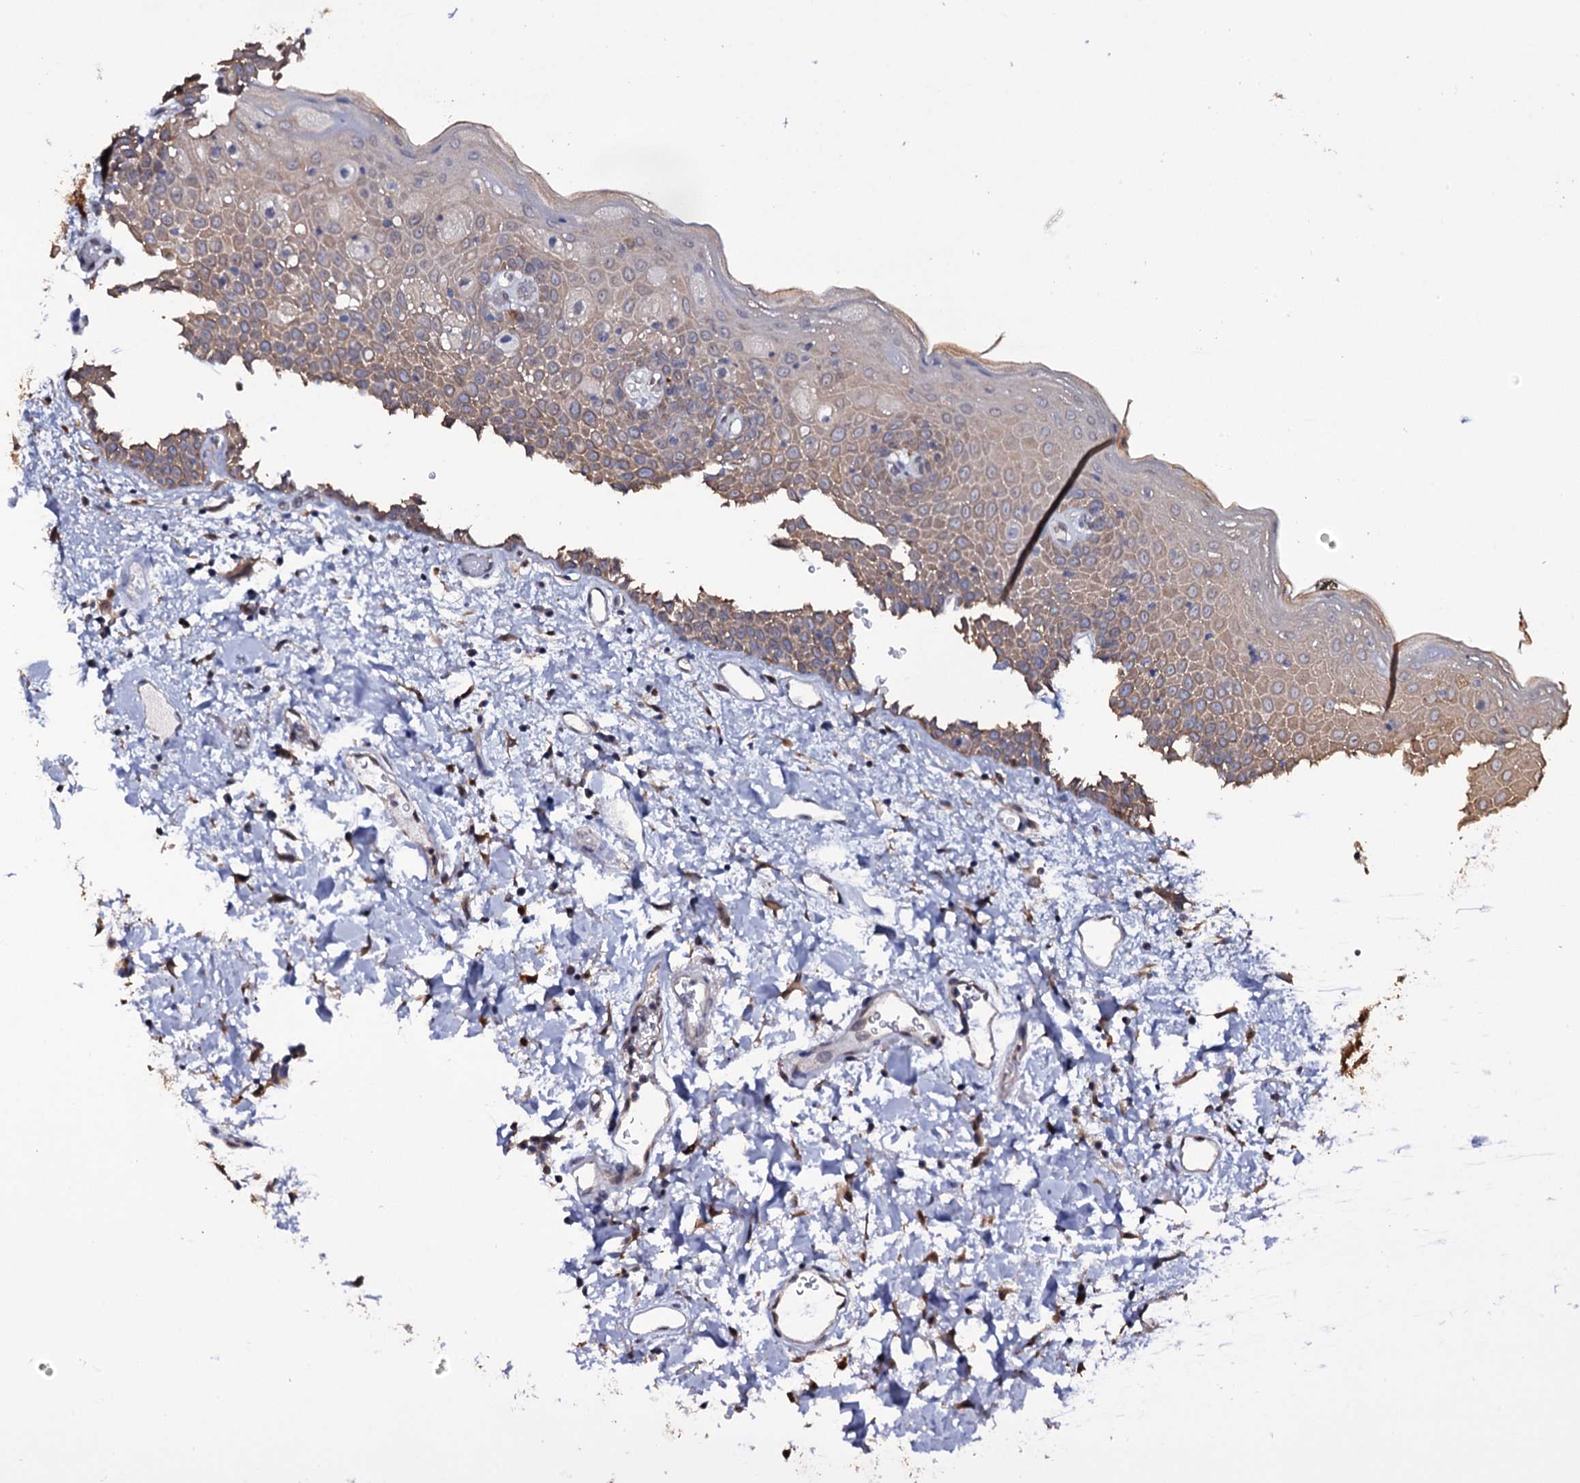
{"staining": {"intensity": "moderate", "quantity": ">75%", "location": "cytoplasmic/membranous"}, "tissue": "oral mucosa", "cell_type": "Squamous epithelial cells", "image_type": "normal", "snomed": [{"axis": "morphology", "description": "Normal tissue, NOS"}, {"axis": "topography", "description": "Oral tissue"}], "caption": "Oral mucosa stained with a brown dye reveals moderate cytoplasmic/membranous positive positivity in approximately >75% of squamous epithelial cells.", "gene": "CRYL1", "patient": {"sex": "male", "age": 74}}